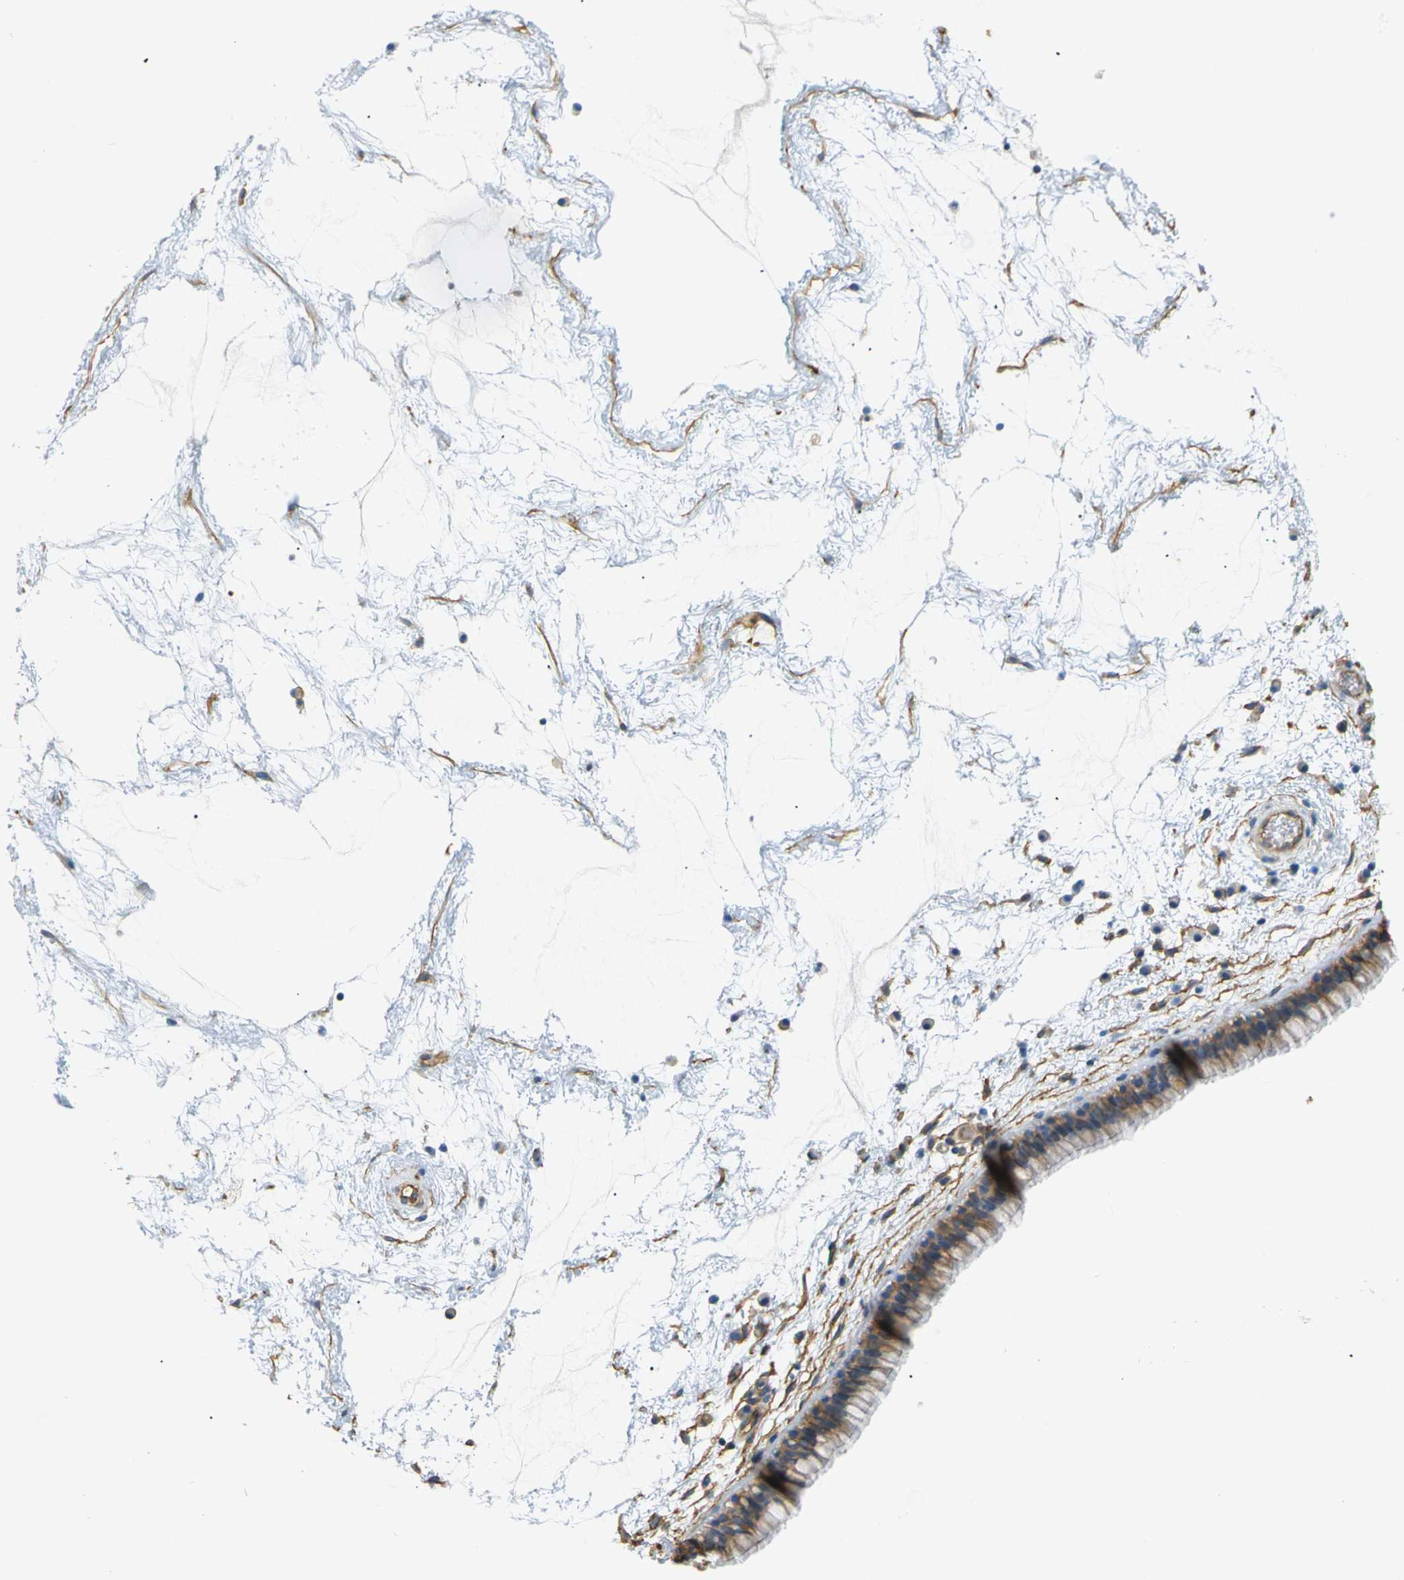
{"staining": {"intensity": "moderate", "quantity": ">75%", "location": "cytoplasmic/membranous"}, "tissue": "nasopharynx", "cell_type": "Respiratory epithelial cells", "image_type": "normal", "snomed": [{"axis": "morphology", "description": "Normal tissue, NOS"}, {"axis": "morphology", "description": "Inflammation, NOS"}, {"axis": "topography", "description": "Nasopharynx"}], "caption": "DAB immunohistochemical staining of unremarkable human nasopharynx exhibits moderate cytoplasmic/membranous protein staining in about >75% of respiratory epithelial cells.", "gene": "SPTBN1", "patient": {"sex": "male", "age": 48}}